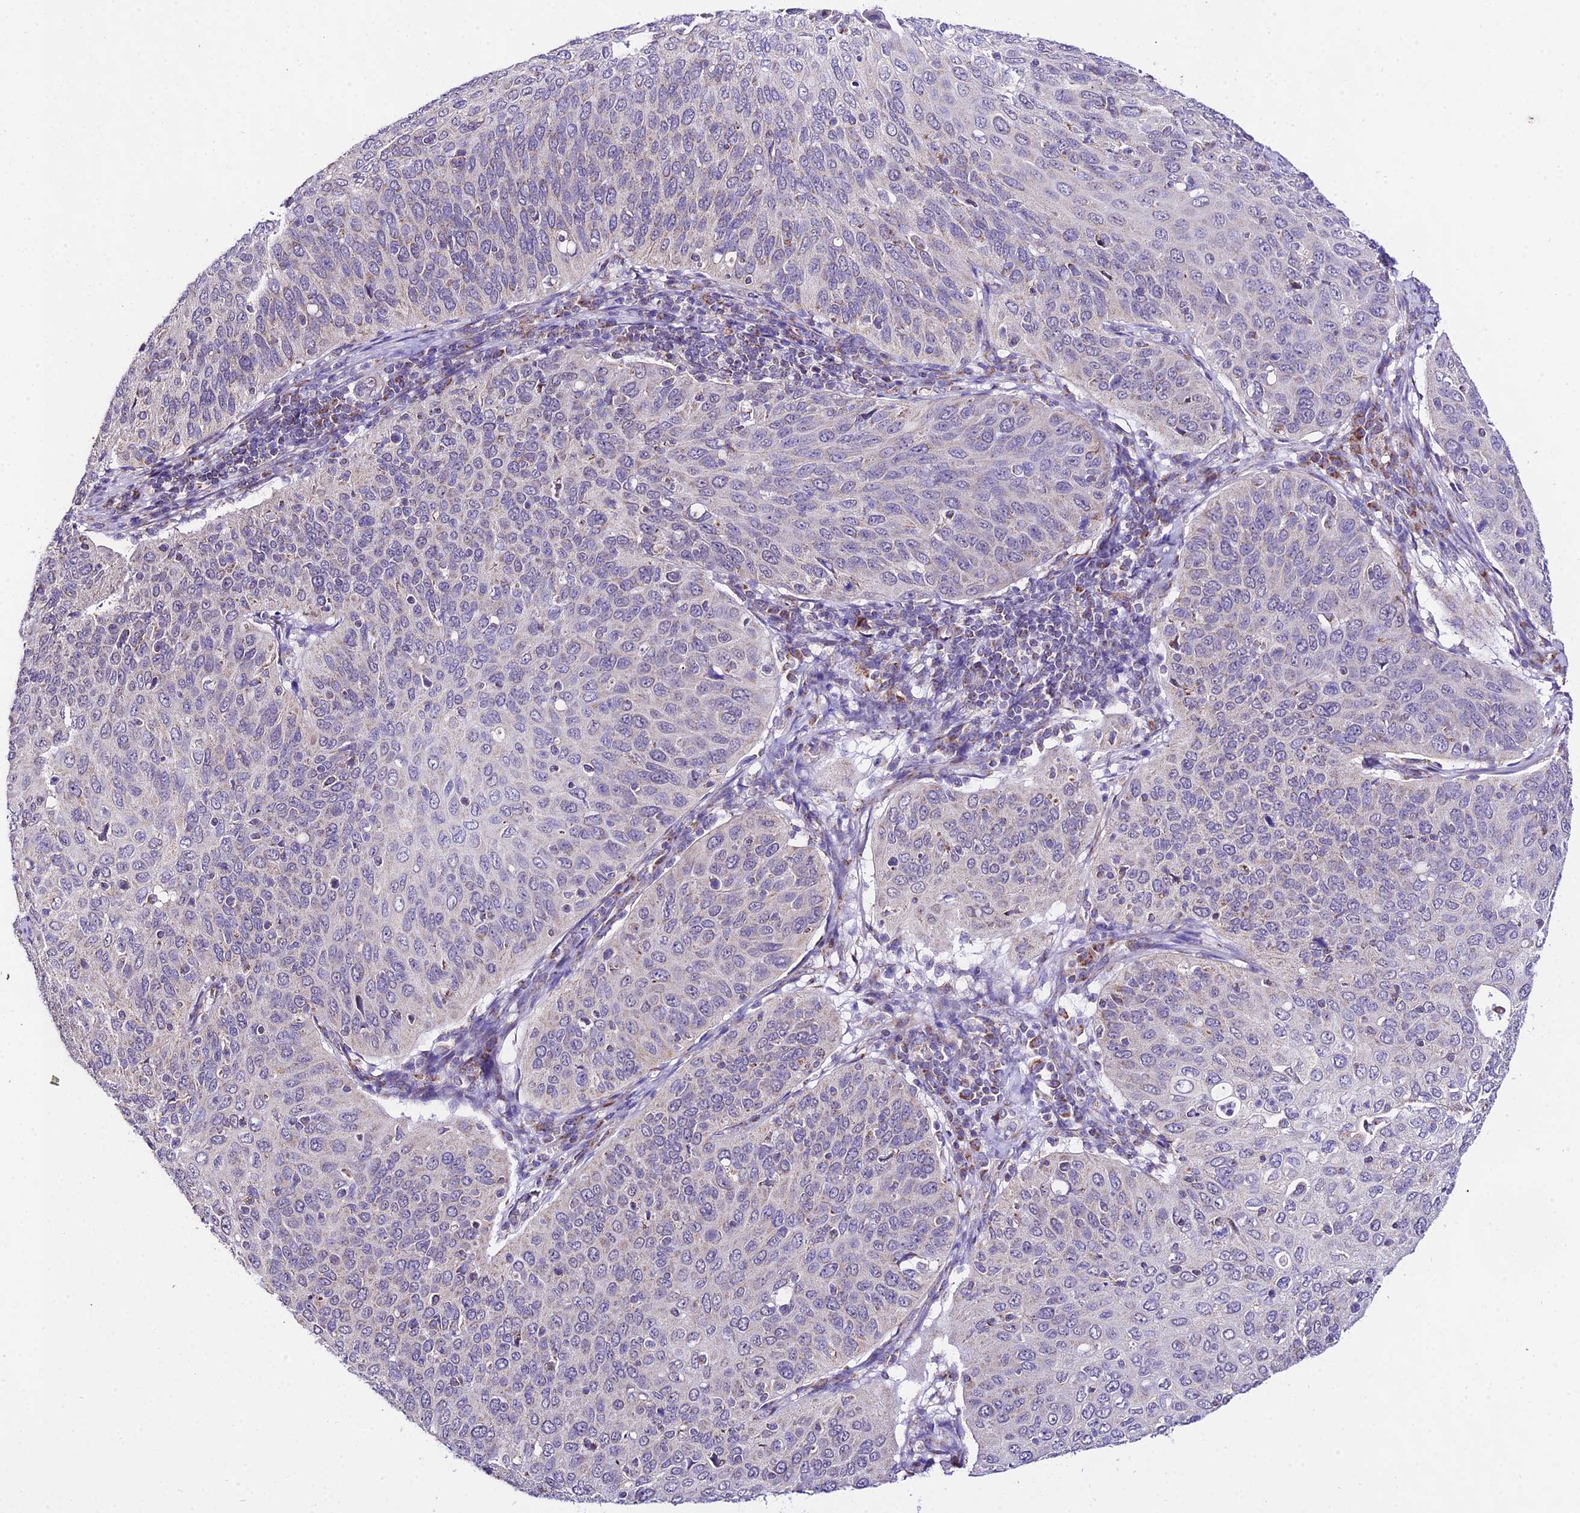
{"staining": {"intensity": "negative", "quantity": "none", "location": "none"}, "tissue": "cervical cancer", "cell_type": "Tumor cells", "image_type": "cancer", "snomed": [{"axis": "morphology", "description": "Squamous cell carcinoma, NOS"}, {"axis": "topography", "description": "Cervix"}], "caption": "A micrograph of cervical cancer stained for a protein reveals no brown staining in tumor cells.", "gene": "ATP5PB", "patient": {"sex": "female", "age": 36}}